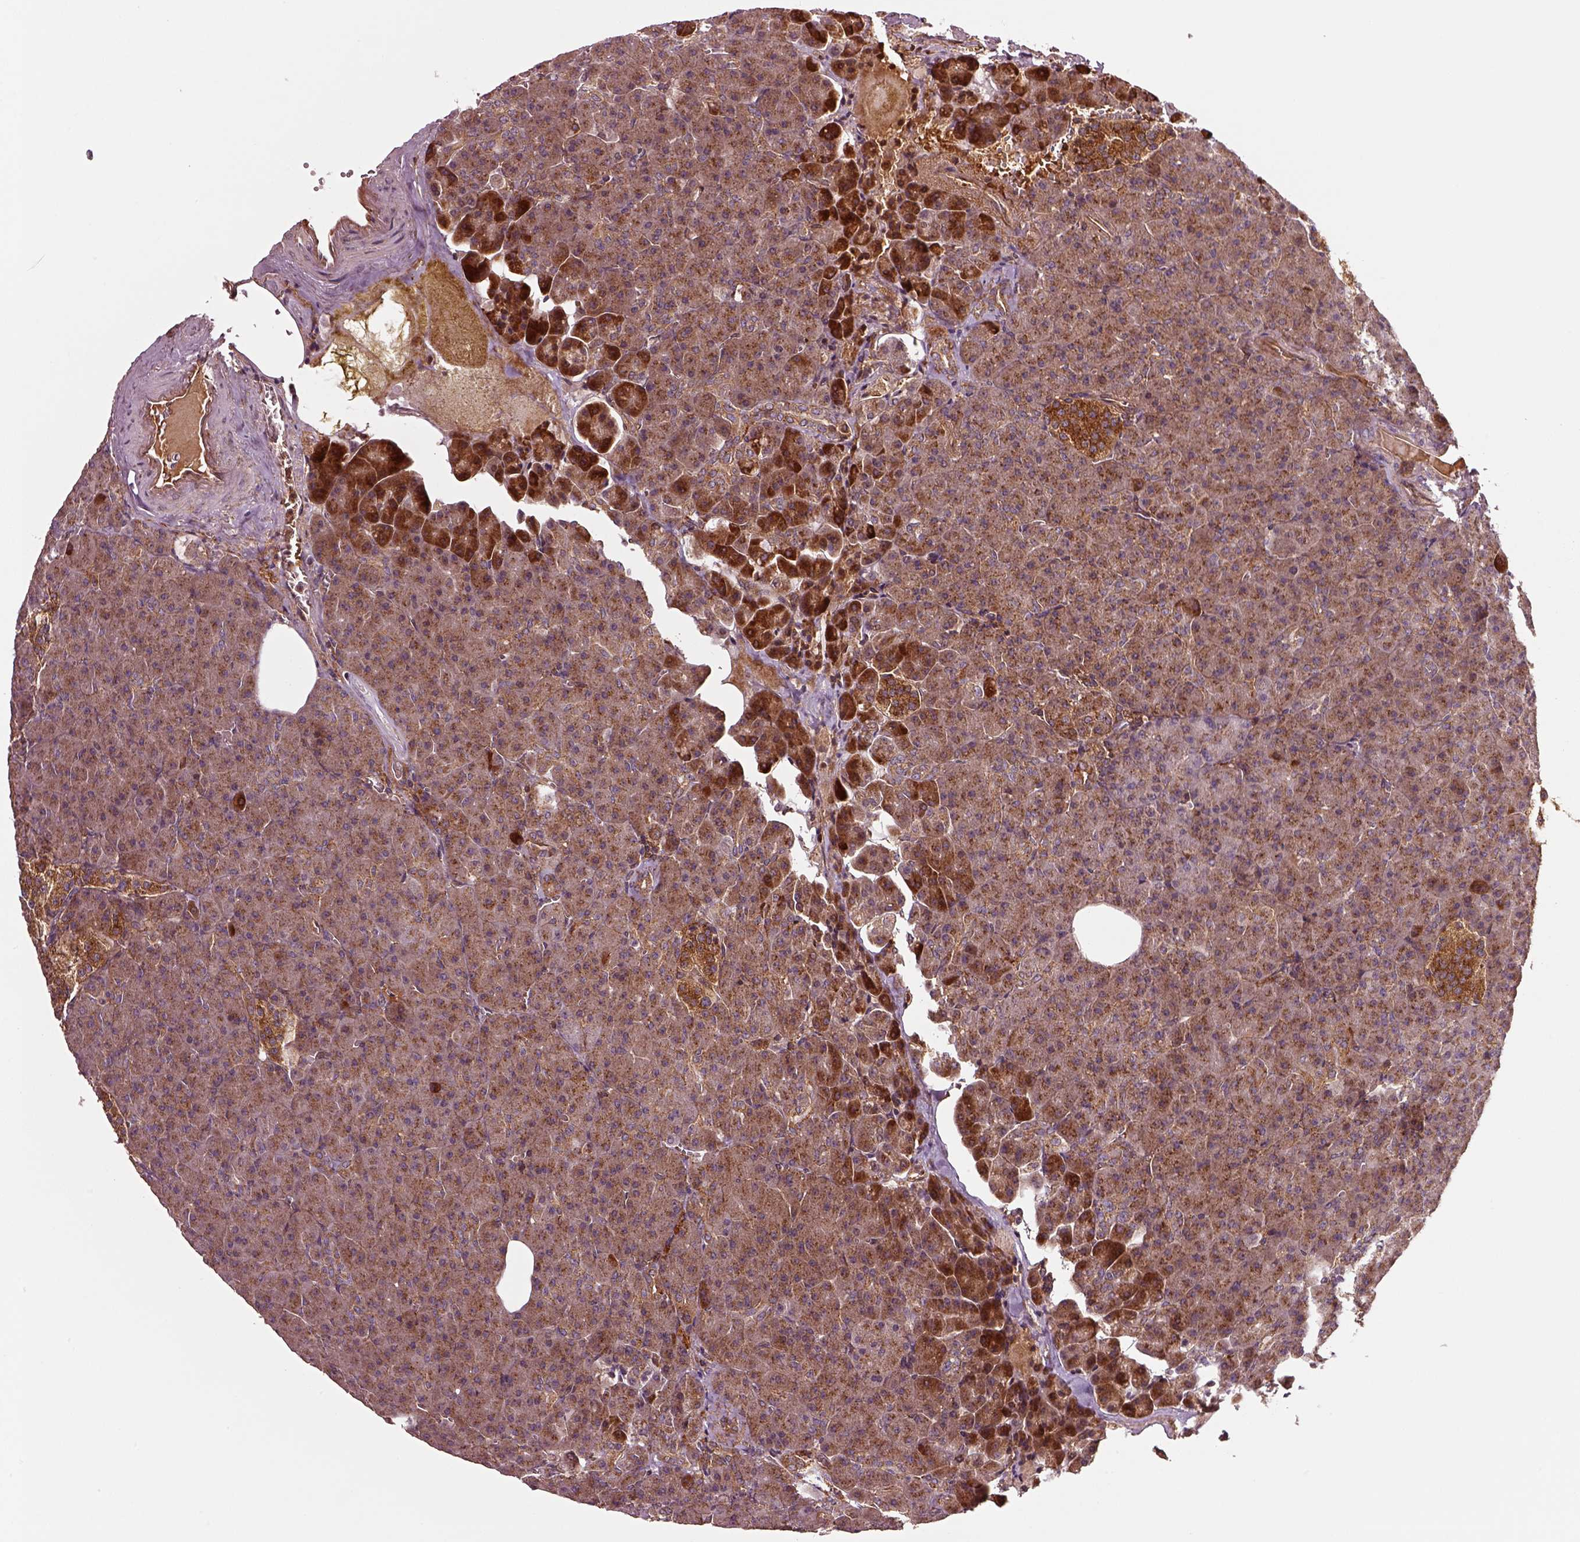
{"staining": {"intensity": "moderate", "quantity": ">75%", "location": "cytoplasmic/membranous"}, "tissue": "pancreas", "cell_type": "Exocrine glandular cells", "image_type": "normal", "snomed": [{"axis": "morphology", "description": "Normal tissue, NOS"}, {"axis": "topography", "description": "Pancreas"}], "caption": "Immunohistochemical staining of unremarkable pancreas displays moderate cytoplasmic/membranous protein staining in about >75% of exocrine glandular cells.", "gene": "WASHC2A", "patient": {"sex": "female", "age": 74}}